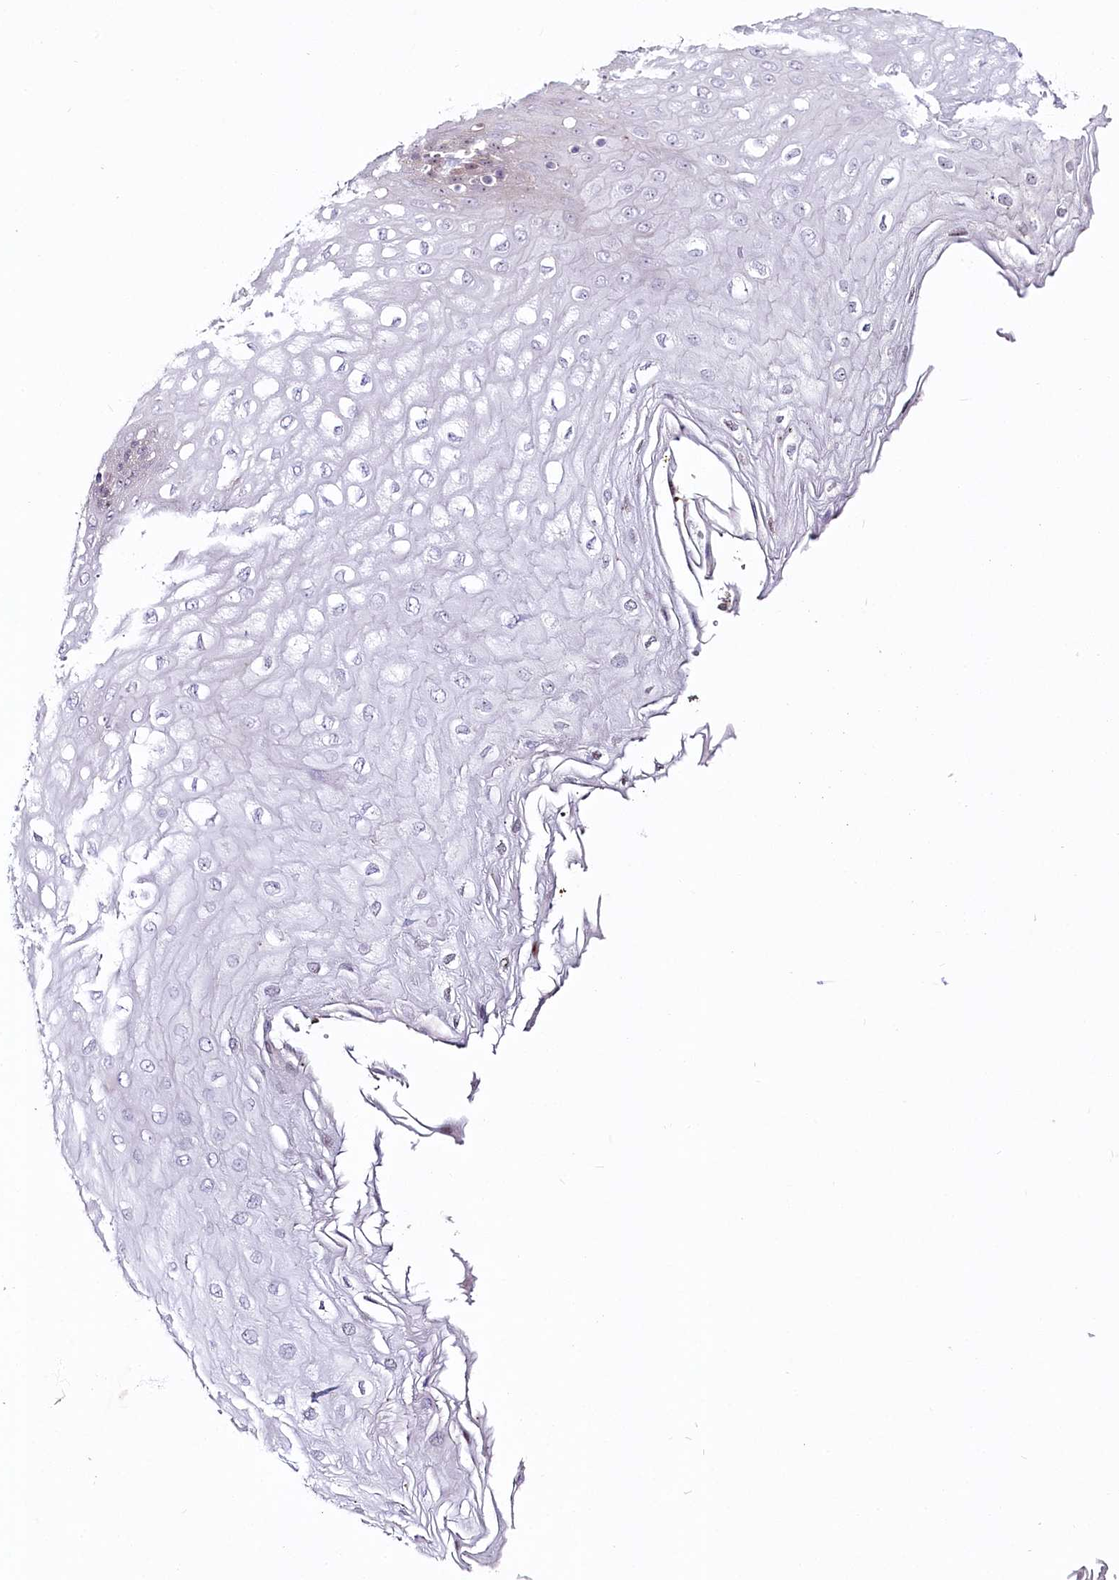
{"staining": {"intensity": "moderate", "quantity": "<25%", "location": "nuclear"}, "tissue": "esophagus", "cell_type": "Squamous epithelial cells", "image_type": "normal", "snomed": [{"axis": "morphology", "description": "Normal tissue, NOS"}, {"axis": "topography", "description": "Esophagus"}], "caption": "Normal esophagus demonstrates moderate nuclear expression in about <25% of squamous epithelial cells The protein of interest is shown in brown color, while the nuclei are stained blue..", "gene": "ABHD8", "patient": {"sex": "male", "age": 60}}